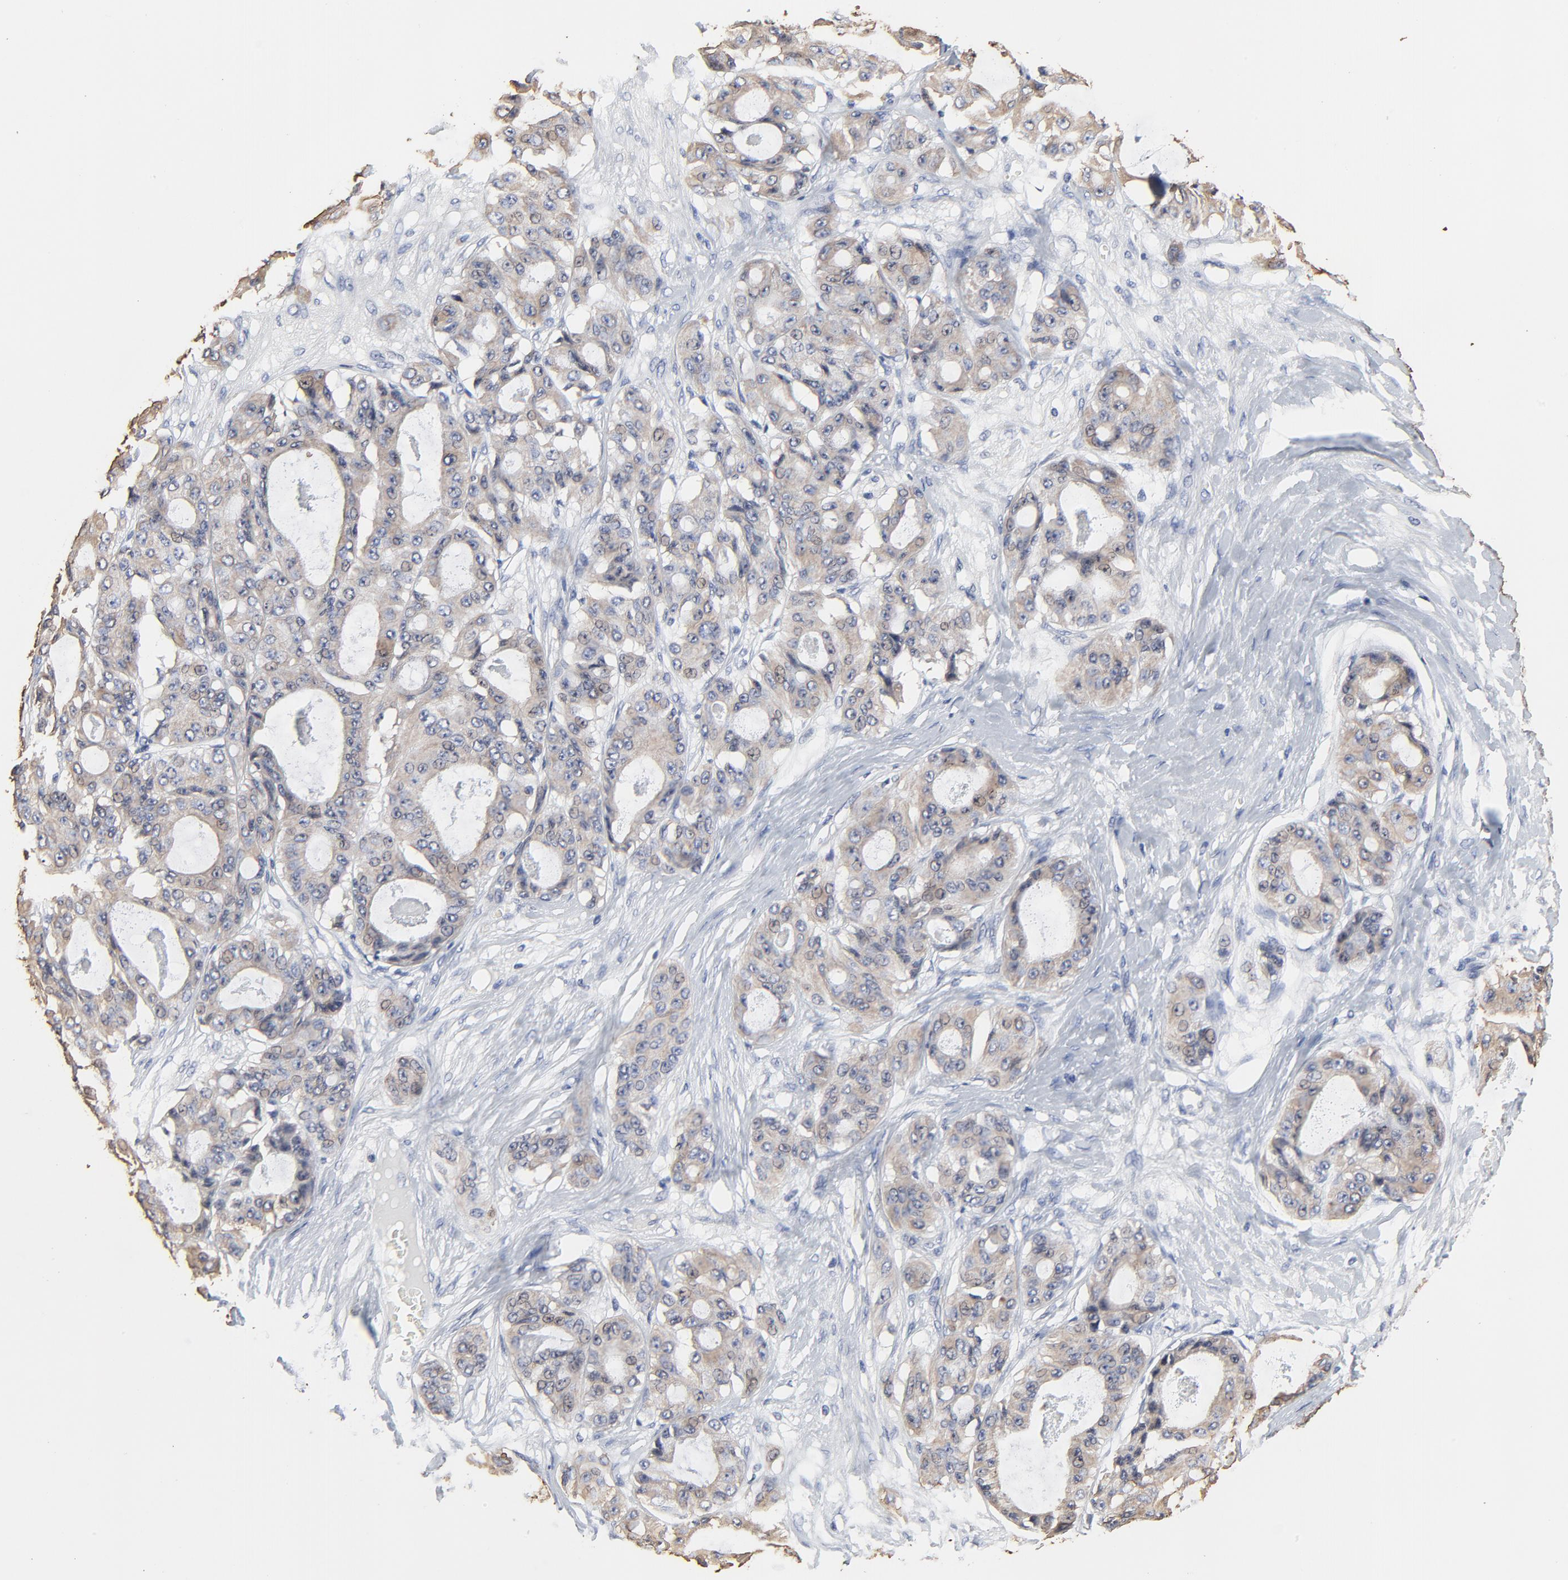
{"staining": {"intensity": "weak", "quantity": ">75%", "location": "cytoplasmic/membranous"}, "tissue": "ovarian cancer", "cell_type": "Tumor cells", "image_type": "cancer", "snomed": [{"axis": "morphology", "description": "Carcinoma, endometroid"}, {"axis": "topography", "description": "Ovary"}], "caption": "Immunohistochemistry histopathology image of neoplastic tissue: human endometroid carcinoma (ovarian) stained using IHC displays low levels of weak protein expression localized specifically in the cytoplasmic/membranous of tumor cells, appearing as a cytoplasmic/membranous brown color.", "gene": "LNX1", "patient": {"sex": "female", "age": 61}}